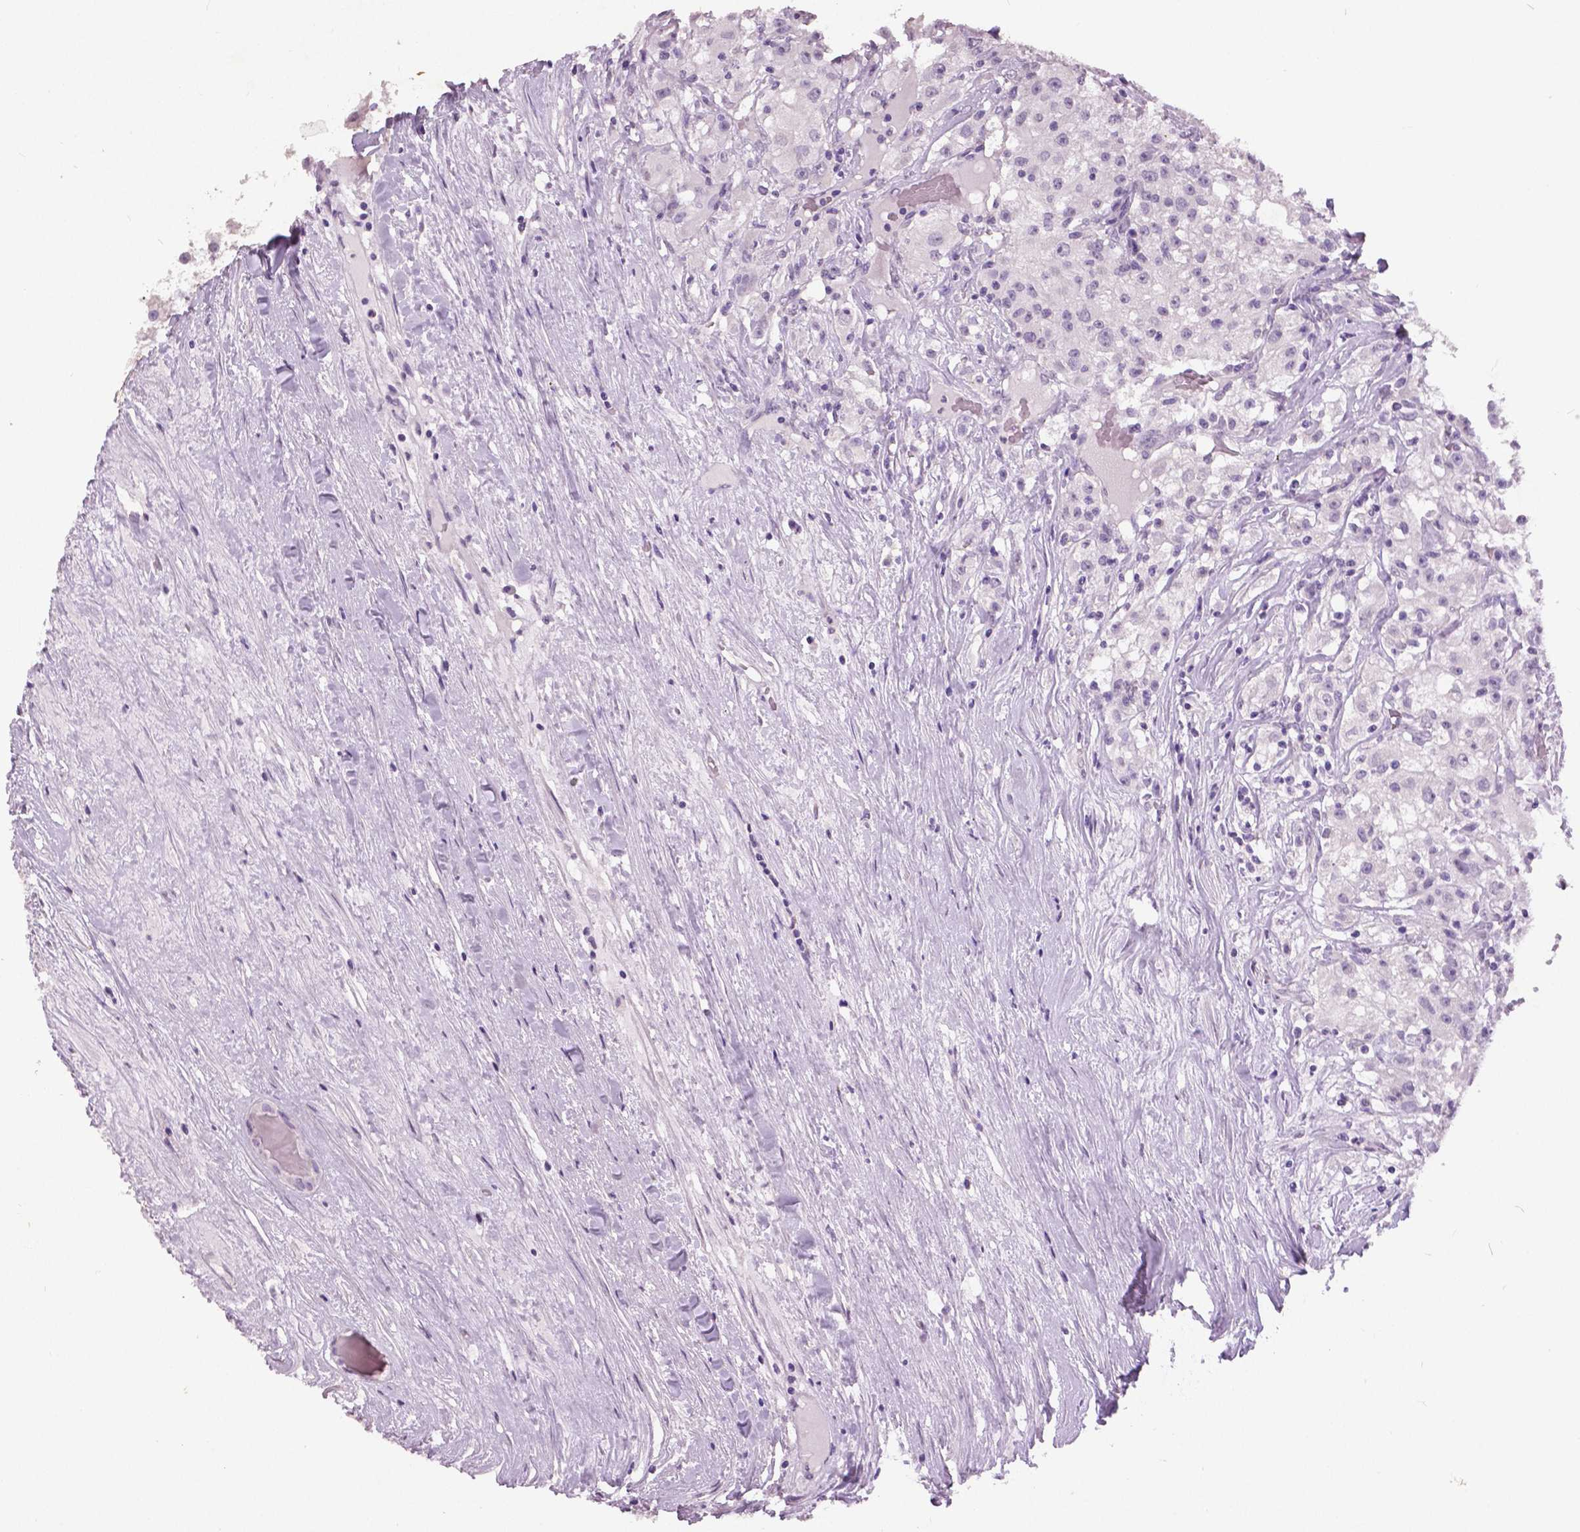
{"staining": {"intensity": "negative", "quantity": "none", "location": "none"}, "tissue": "renal cancer", "cell_type": "Tumor cells", "image_type": "cancer", "snomed": [{"axis": "morphology", "description": "Adenocarcinoma, NOS"}, {"axis": "topography", "description": "Kidney"}], "caption": "Adenocarcinoma (renal) was stained to show a protein in brown. There is no significant staining in tumor cells.", "gene": "GRIN2A", "patient": {"sex": "female", "age": 67}}